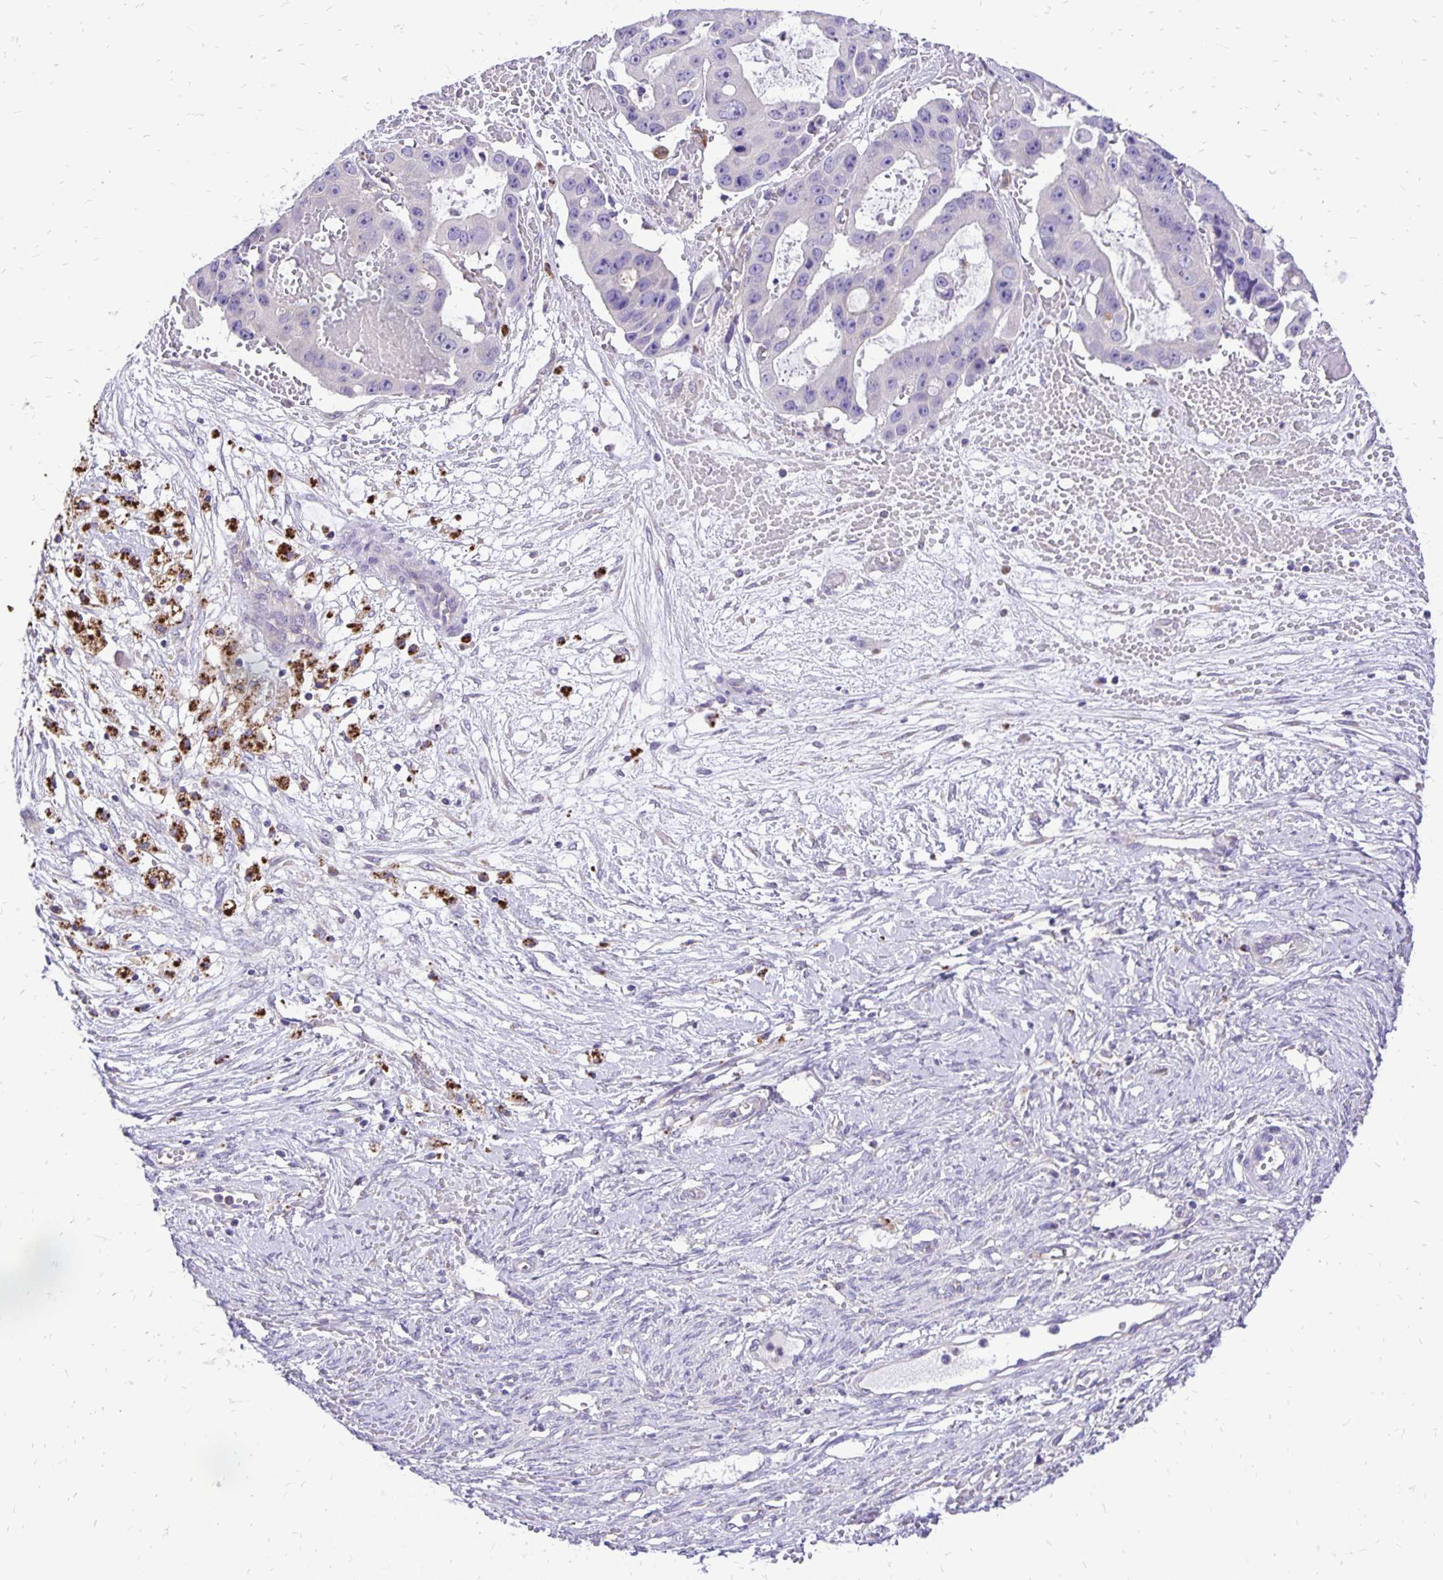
{"staining": {"intensity": "negative", "quantity": "none", "location": "none"}, "tissue": "ovarian cancer", "cell_type": "Tumor cells", "image_type": "cancer", "snomed": [{"axis": "morphology", "description": "Cystadenocarcinoma, serous, NOS"}, {"axis": "topography", "description": "Ovary"}], "caption": "IHC of human ovarian cancer reveals no positivity in tumor cells. The staining is performed using DAB brown chromogen with nuclei counter-stained in using hematoxylin.", "gene": "EIF5A", "patient": {"sex": "female", "age": 56}}